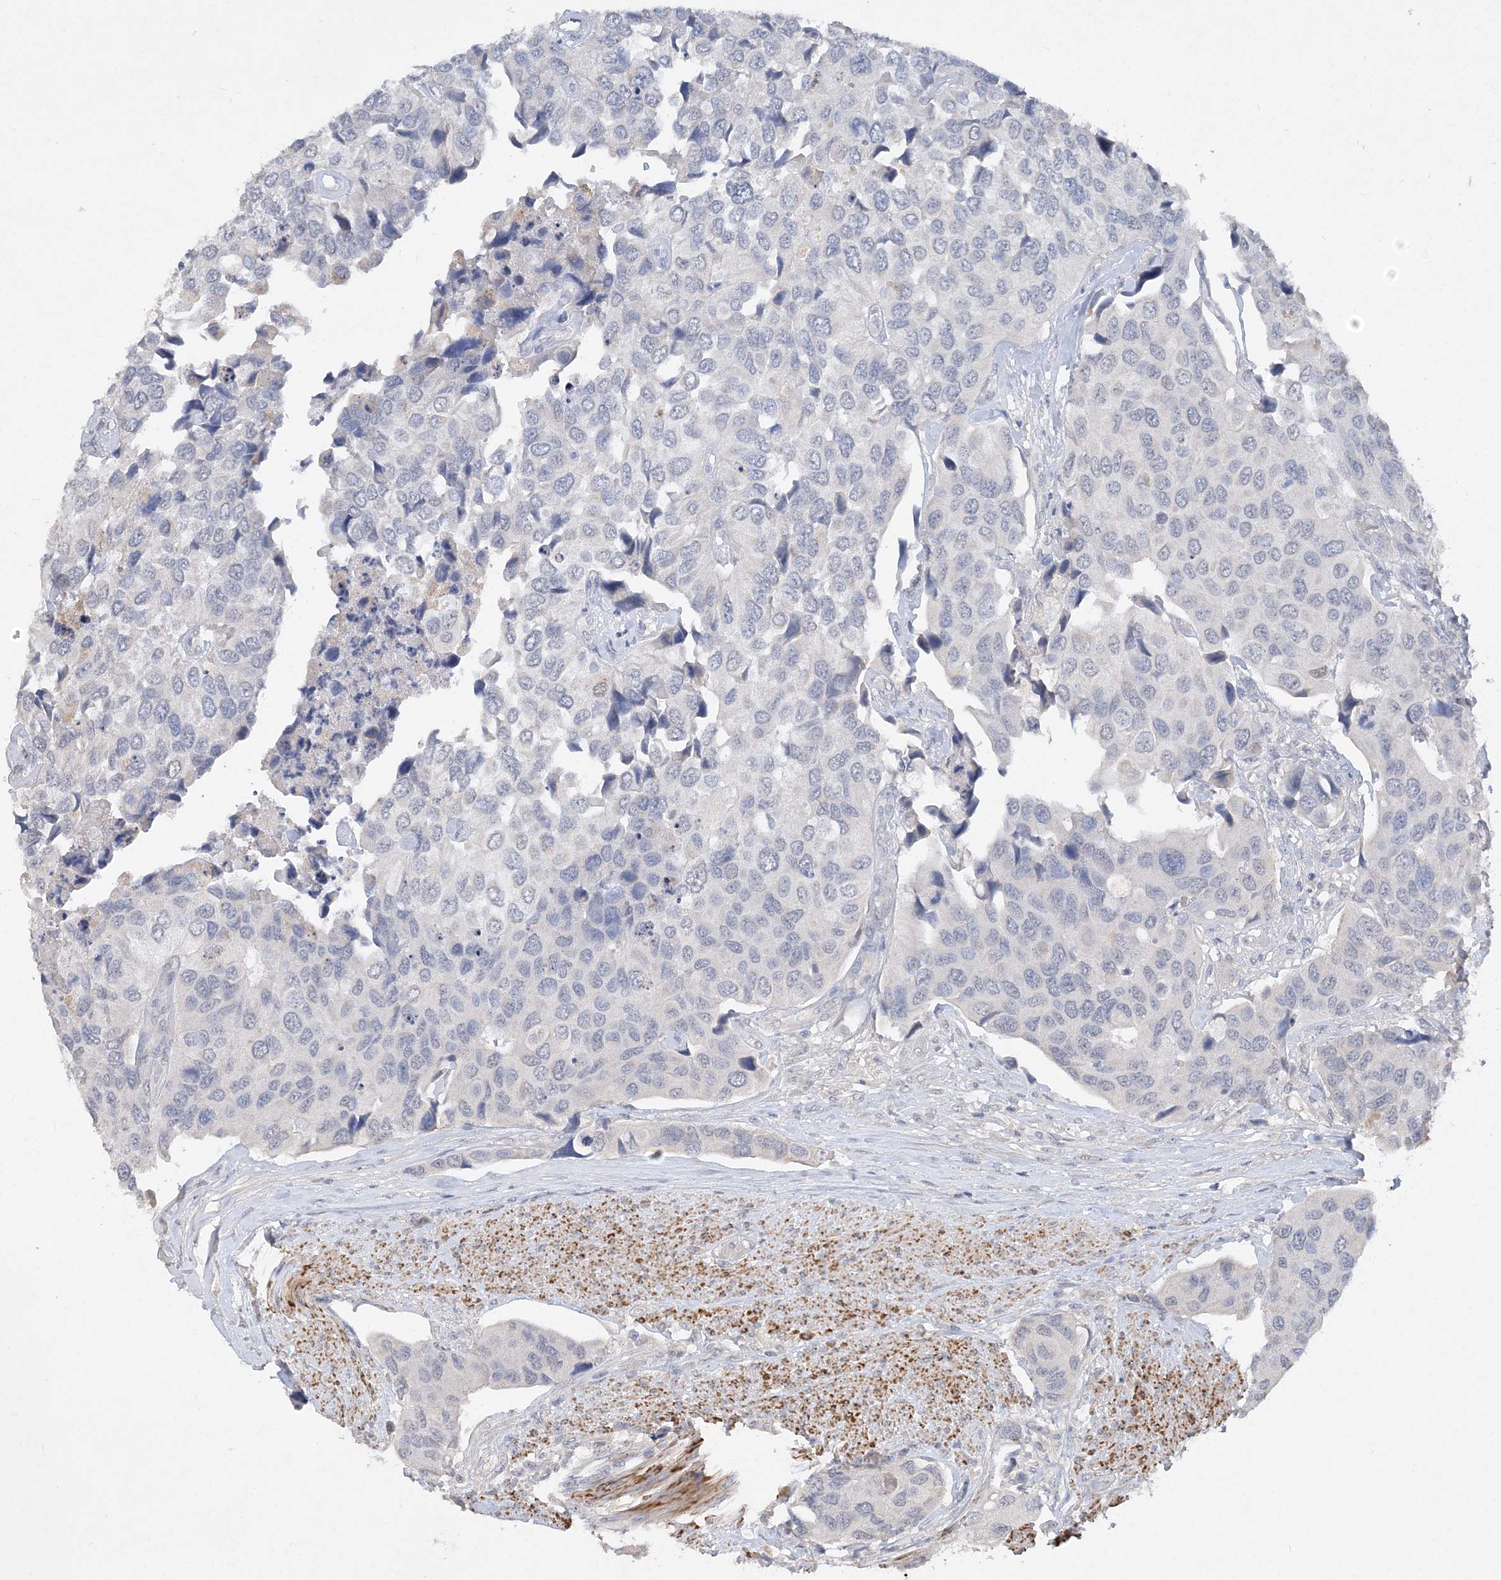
{"staining": {"intensity": "negative", "quantity": "none", "location": "none"}, "tissue": "urothelial cancer", "cell_type": "Tumor cells", "image_type": "cancer", "snomed": [{"axis": "morphology", "description": "Urothelial carcinoma, High grade"}, {"axis": "topography", "description": "Urinary bladder"}], "caption": "The IHC photomicrograph has no significant staining in tumor cells of high-grade urothelial carcinoma tissue.", "gene": "C11orf58", "patient": {"sex": "male", "age": 74}}